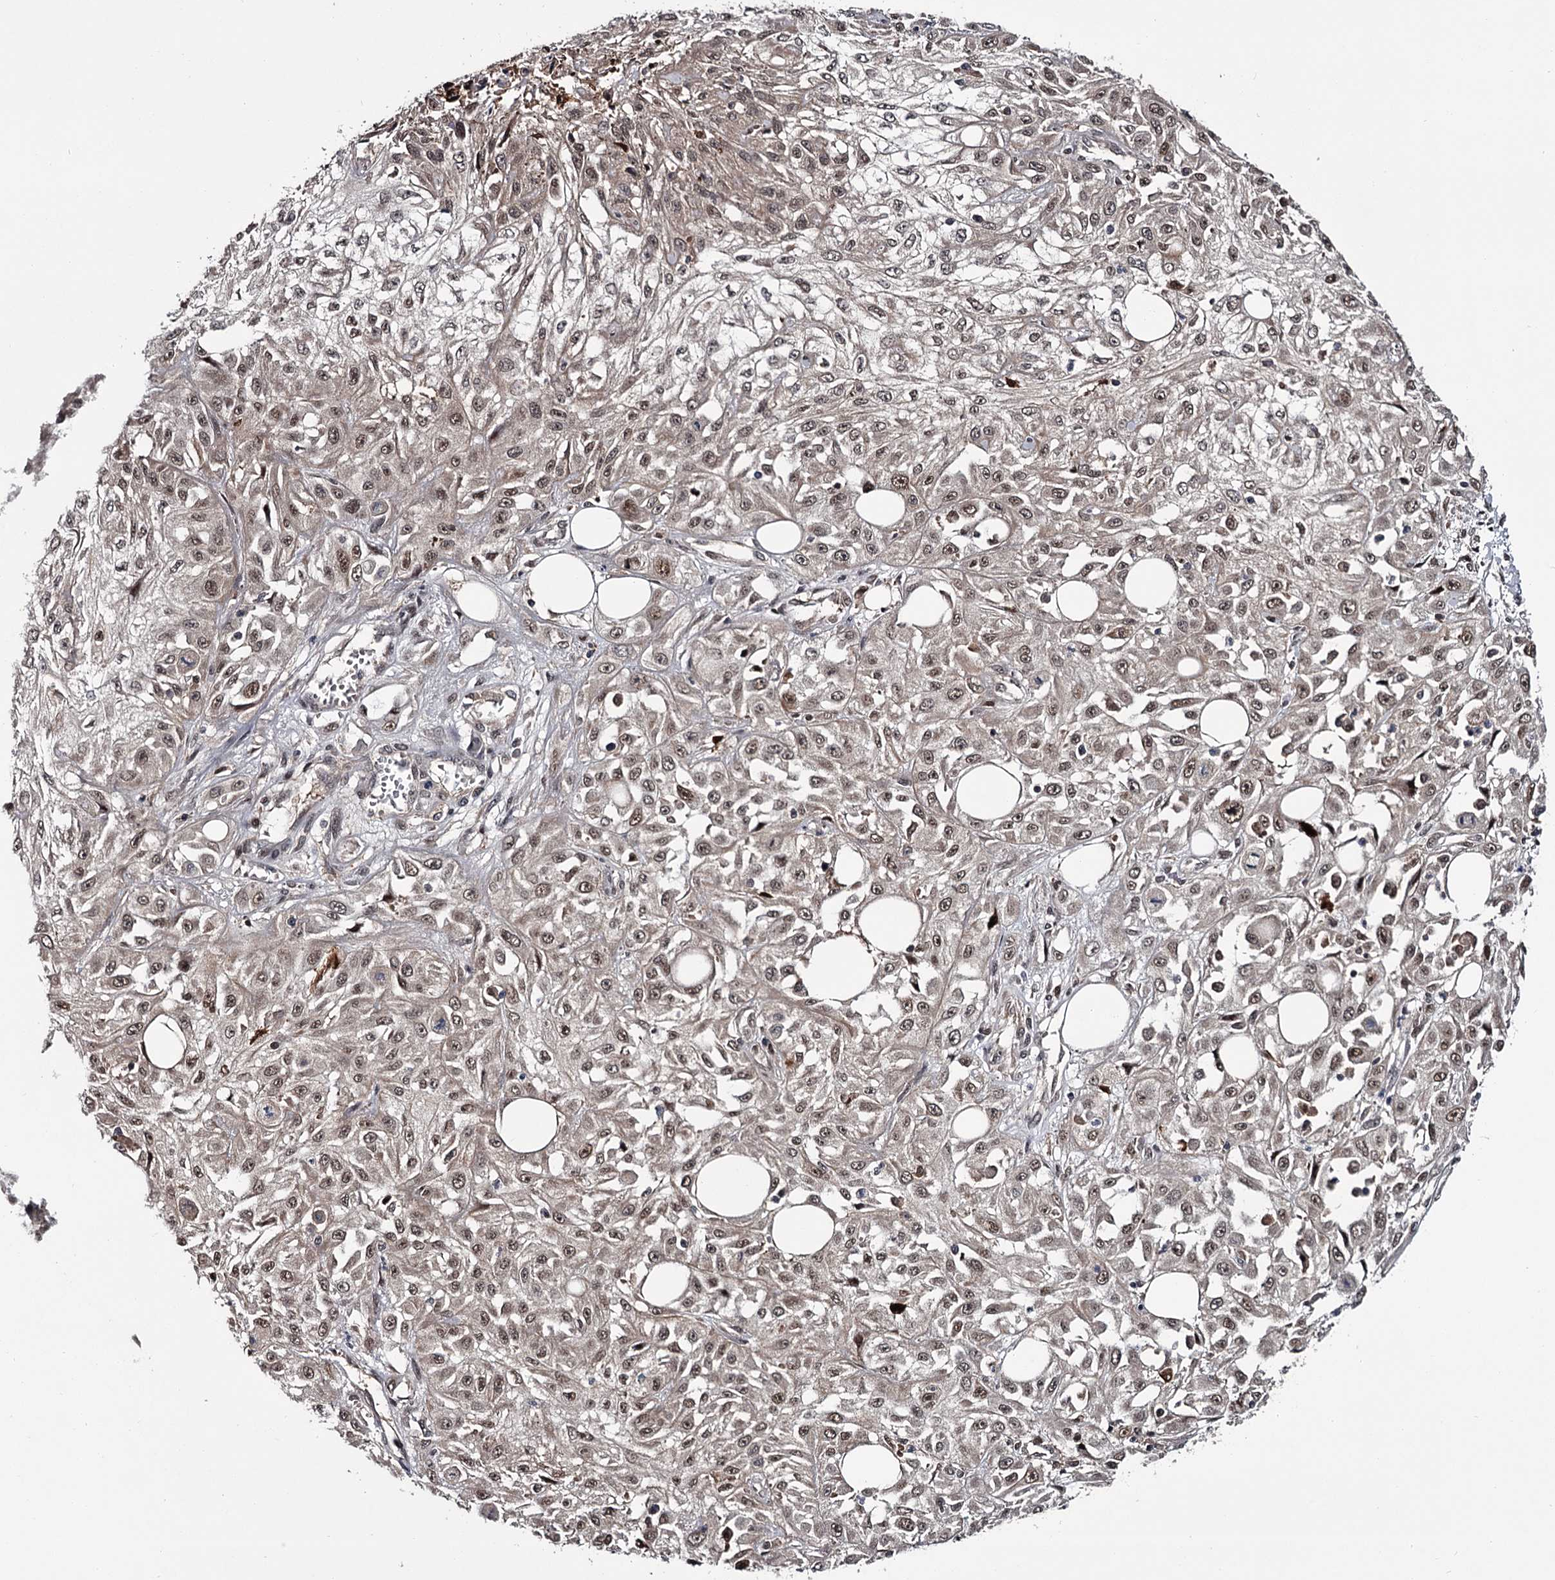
{"staining": {"intensity": "weak", "quantity": "25%-75%", "location": "cytoplasmic/membranous,nuclear"}, "tissue": "skin cancer", "cell_type": "Tumor cells", "image_type": "cancer", "snomed": [{"axis": "morphology", "description": "Squamous cell carcinoma, NOS"}, {"axis": "morphology", "description": "Squamous cell carcinoma, metastatic, NOS"}, {"axis": "topography", "description": "Skin"}, {"axis": "topography", "description": "Lymph node"}], "caption": "High-magnification brightfield microscopy of skin cancer (squamous cell carcinoma) stained with DAB (brown) and counterstained with hematoxylin (blue). tumor cells exhibit weak cytoplasmic/membranous and nuclear staining is seen in about25%-75% of cells.", "gene": "DAO", "patient": {"sex": "male", "age": 75}}